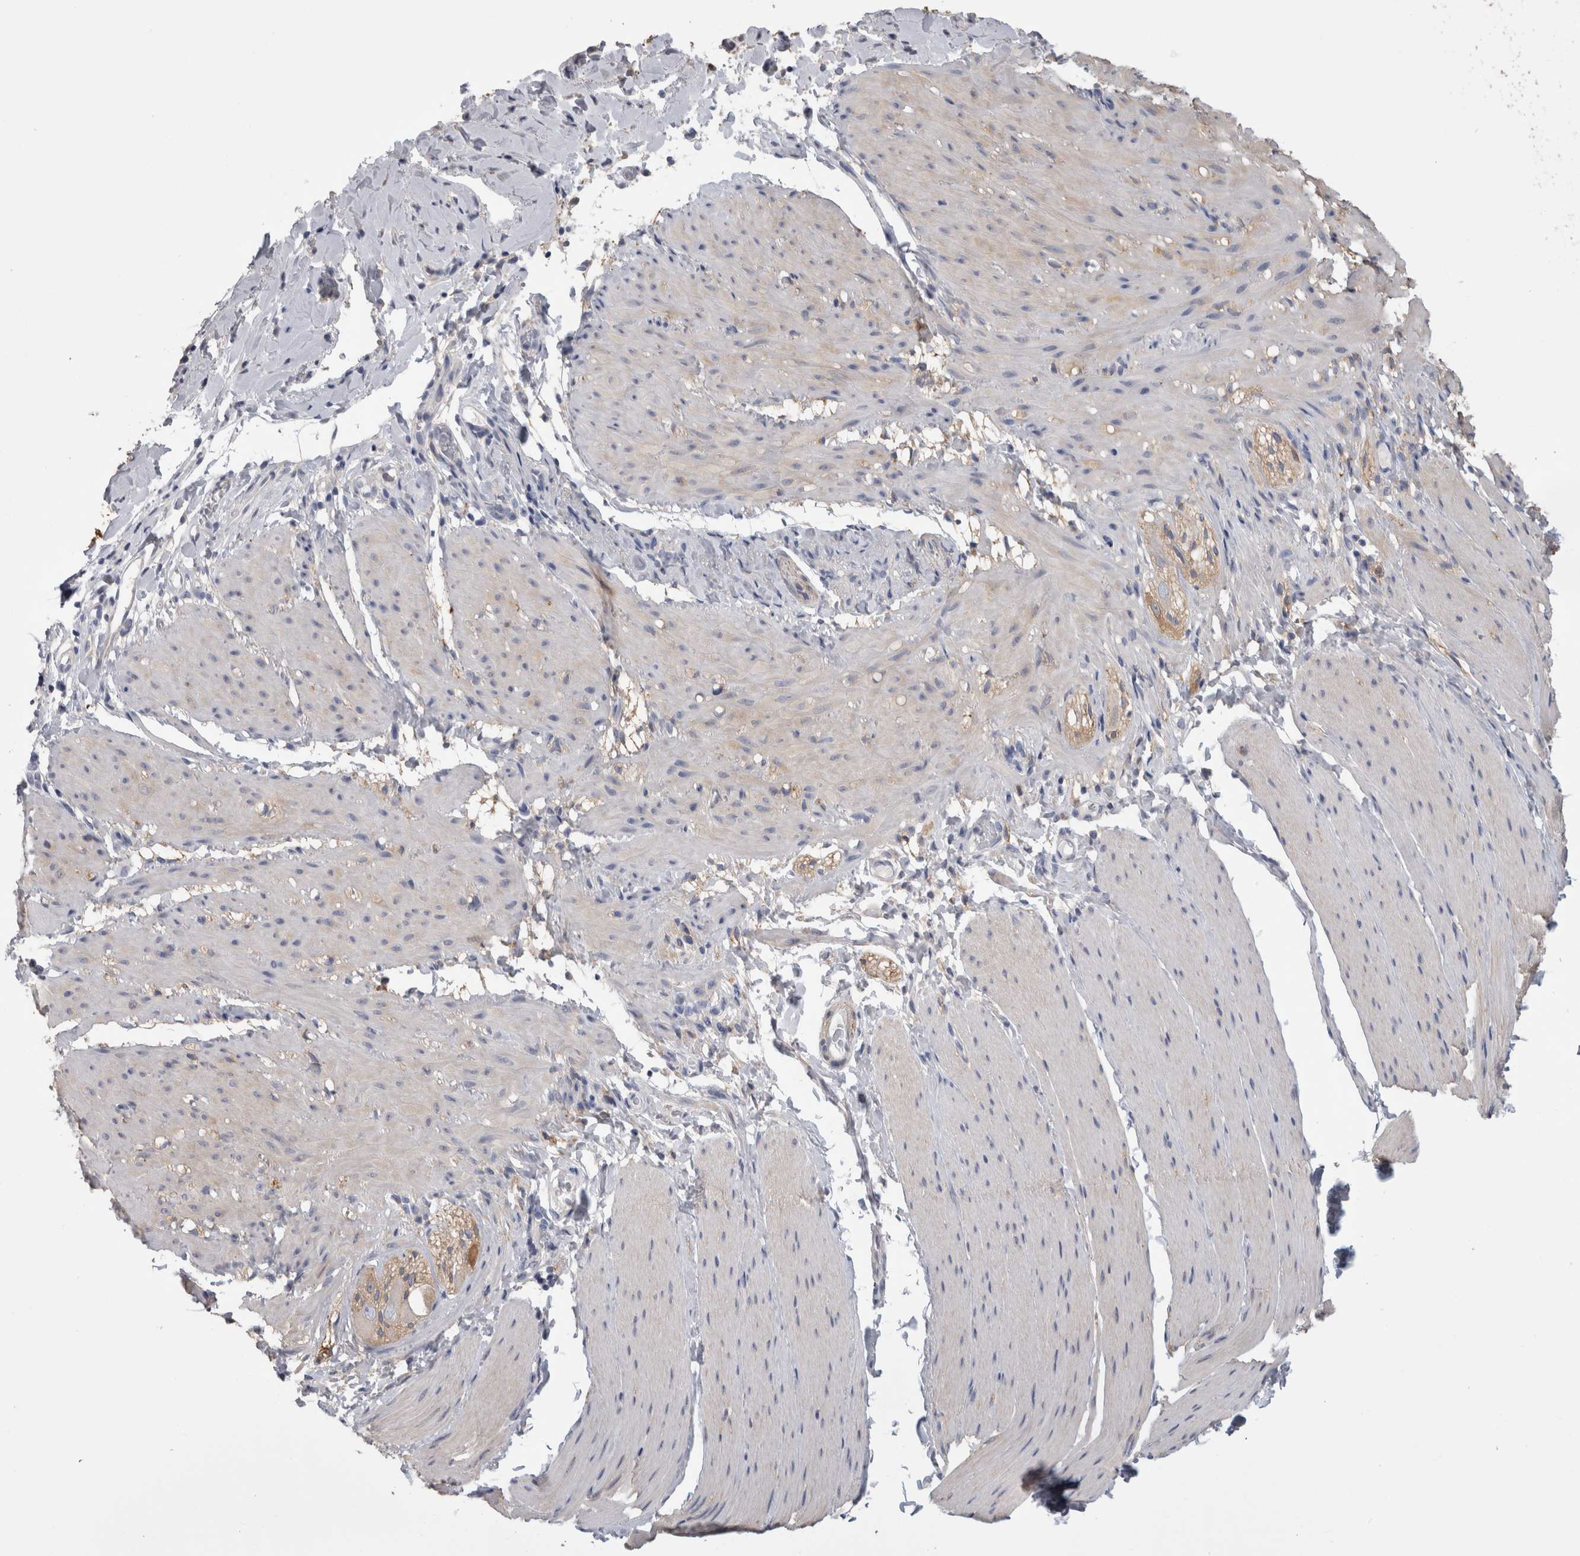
{"staining": {"intensity": "weak", "quantity": "25%-75%", "location": "cytoplasmic/membranous"}, "tissue": "smooth muscle", "cell_type": "Smooth muscle cells", "image_type": "normal", "snomed": [{"axis": "morphology", "description": "Normal tissue, NOS"}, {"axis": "topography", "description": "Smooth muscle"}, {"axis": "topography", "description": "Small intestine"}], "caption": "A brown stain shows weak cytoplasmic/membranous staining of a protein in smooth muscle cells of unremarkable smooth muscle. (DAB (3,3'-diaminobenzidine) IHC, brown staining for protein, blue staining for nuclei).", "gene": "SCRN1", "patient": {"sex": "female", "age": 84}}